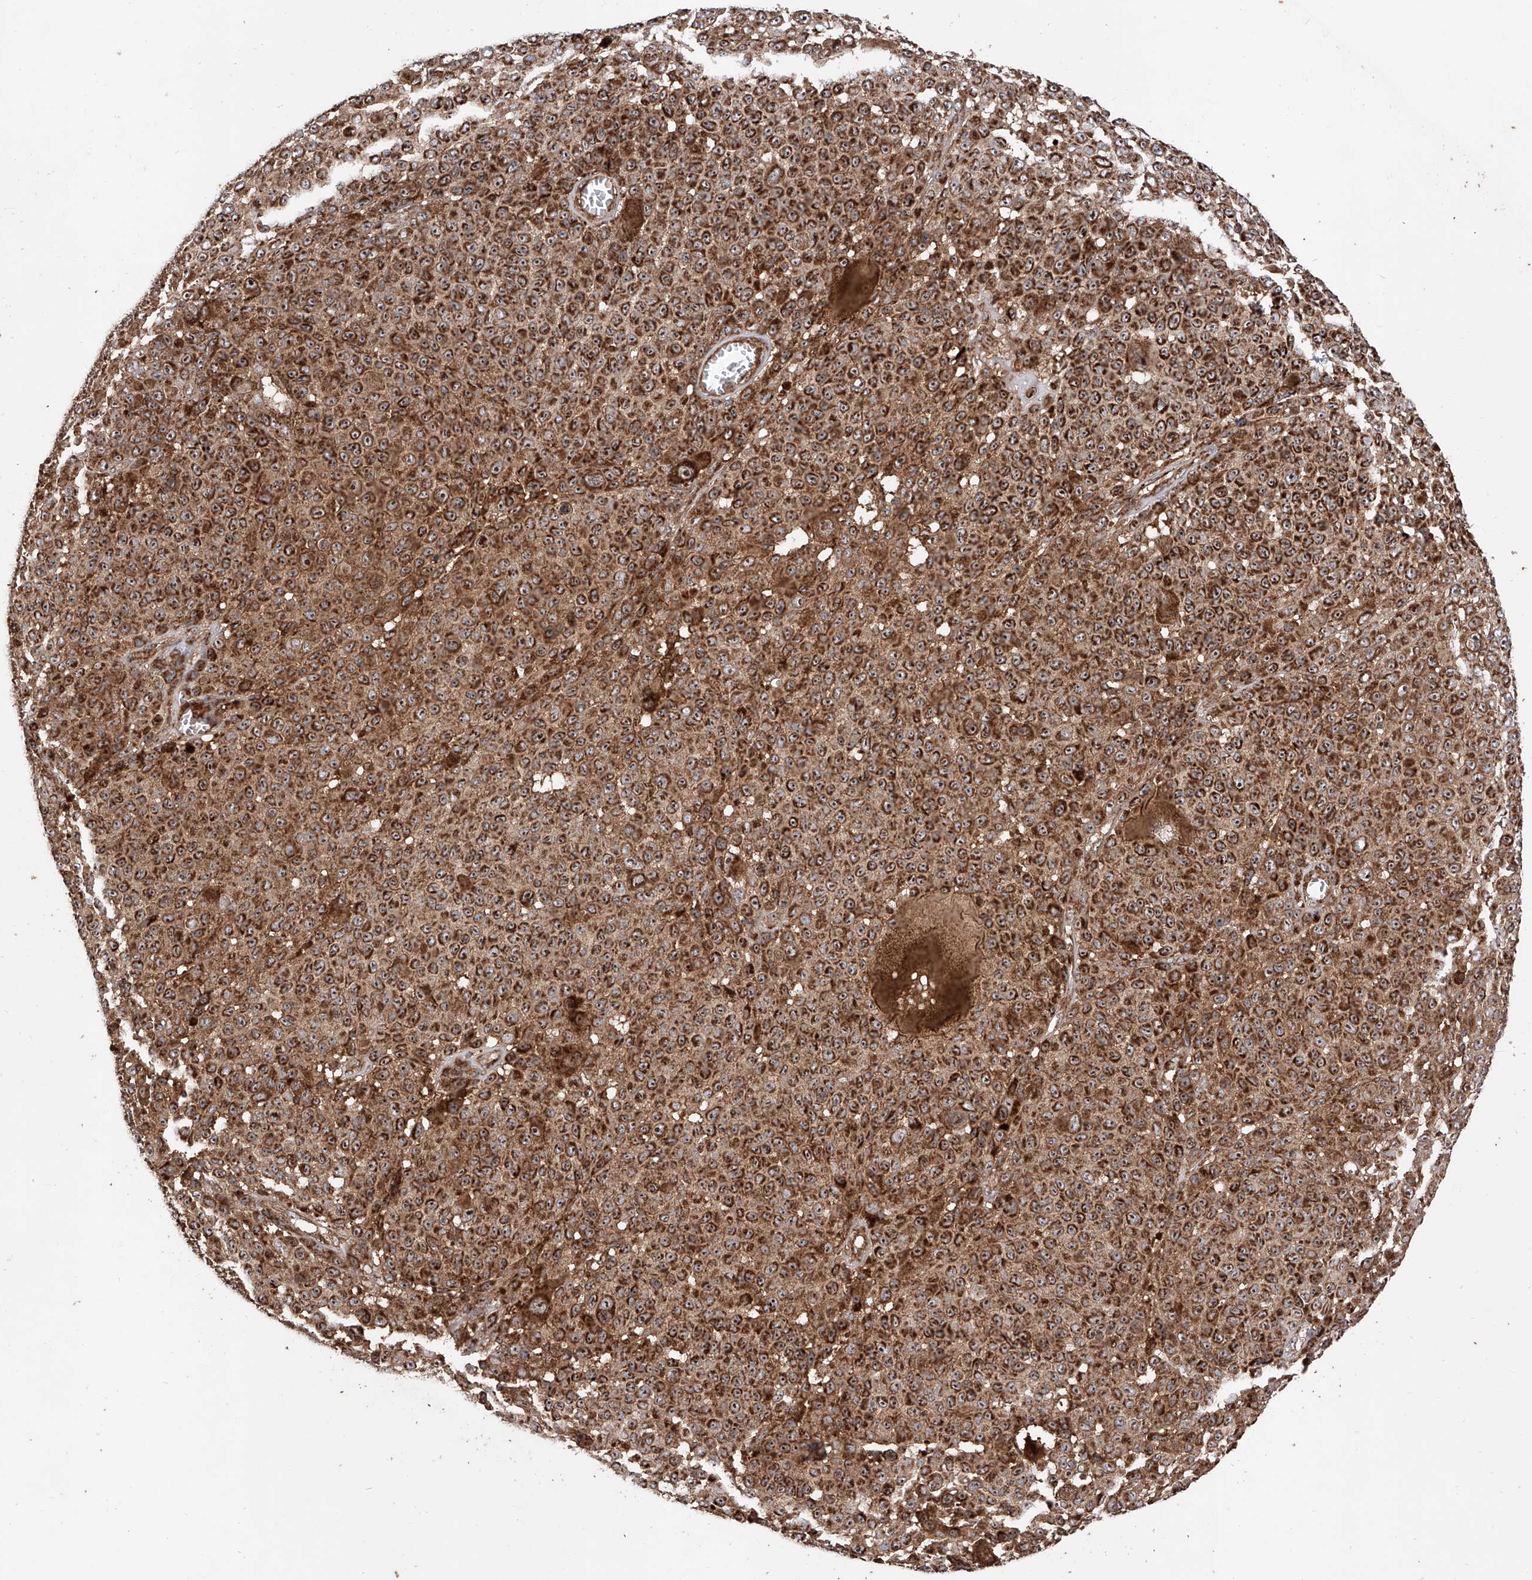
{"staining": {"intensity": "strong", "quantity": ">75%", "location": "cytoplasmic/membranous"}, "tissue": "melanoma", "cell_type": "Tumor cells", "image_type": "cancer", "snomed": [{"axis": "morphology", "description": "Malignant melanoma, NOS"}, {"axis": "topography", "description": "Skin"}], "caption": "This photomicrograph demonstrates immunohistochemistry staining of human melanoma, with high strong cytoplasmic/membranous positivity in about >75% of tumor cells.", "gene": "PISD", "patient": {"sex": "female", "age": 94}}